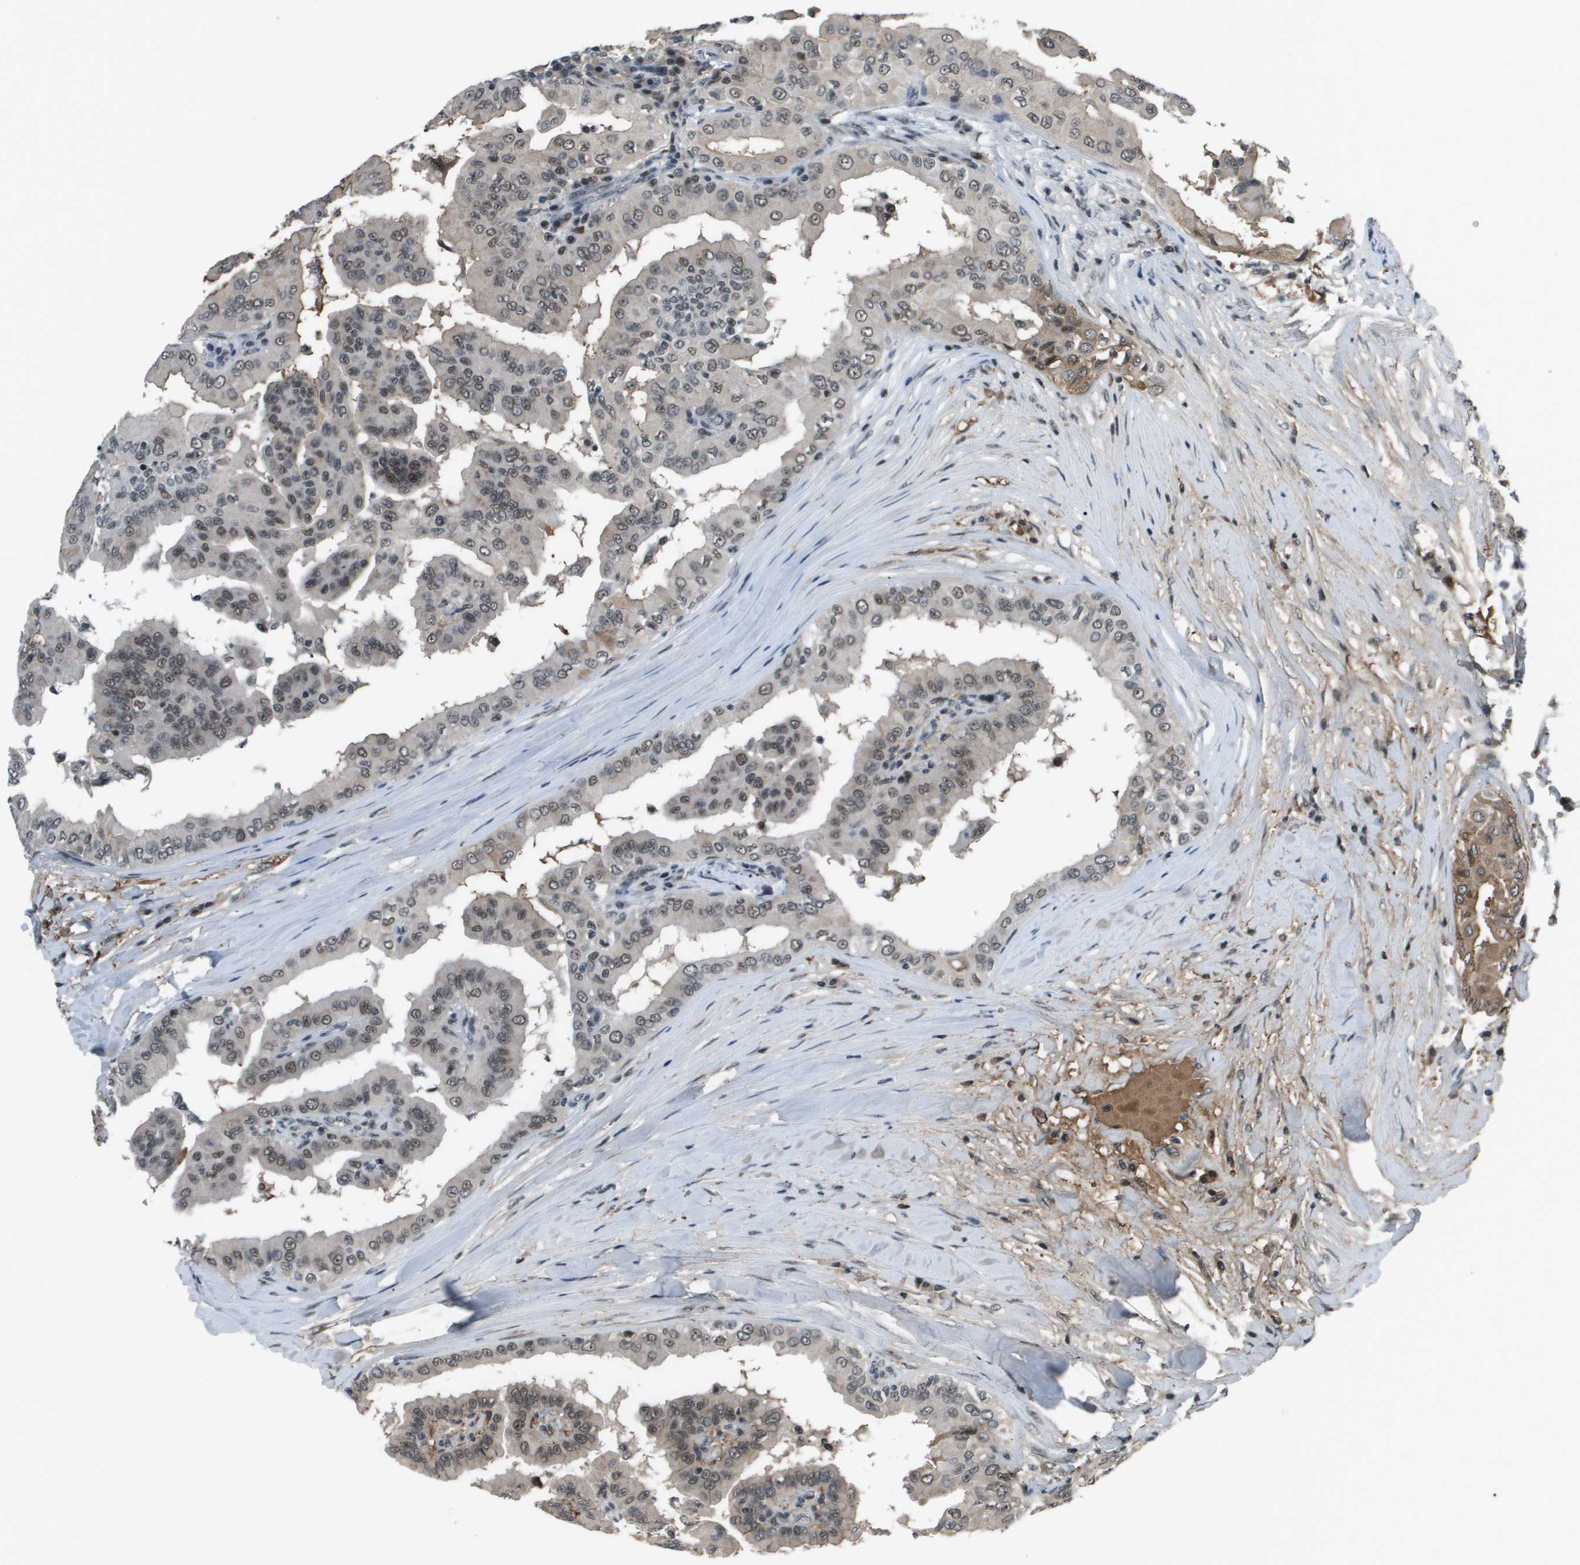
{"staining": {"intensity": "moderate", "quantity": "25%-75%", "location": "nuclear"}, "tissue": "thyroid cancer", "cell_type": "Tumor cells", "image_type": "cancer", "snomed": [{"axis": "morphology", "description": "Papillary adenocarcinoma, NOS"}, {"axis": "topography", "description": "Thyroid gland"}], "caption": "DAB (3,3'-diaminobenzidine) immunohistochemical staining of human papillary adenocarcinoma (thyroid) shows moderate nuclear protein staining in approximately 25%-75% of tumor cells.", "gene": "THRAP3", "patient": {"sex": "male", "age": 33}}